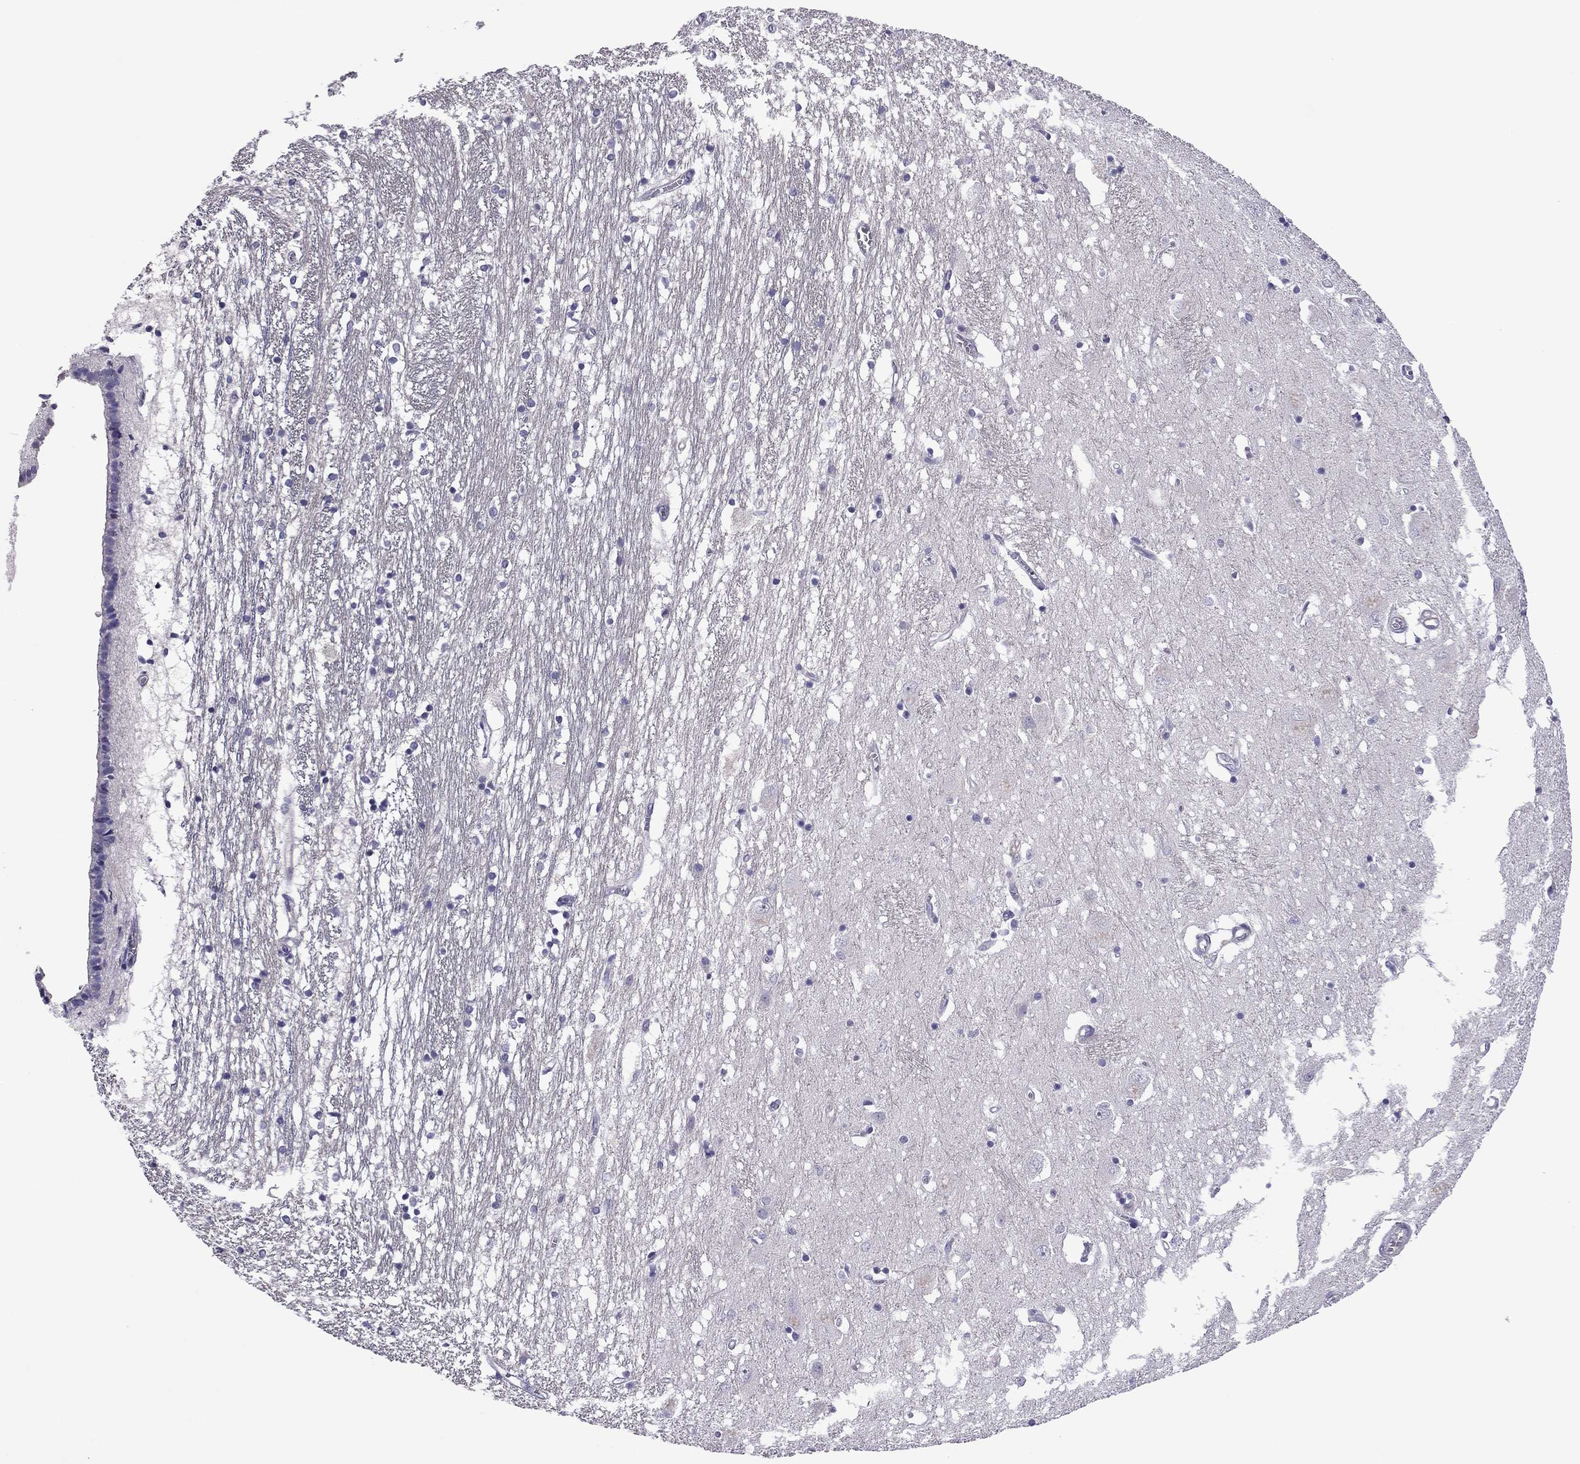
{"staining": {"intensity": "negative", "quantity": "none", "location": "none"}, "tissue": "caudate", "cell_type": "Glial cells", "image_type": "normal", "snomed": [{"axis": "morphology", "description": "Normal tissue, NOS"}, {"axis": "topography", "description": "Lateral ventricle wall"}], "caption": "DAB immunohistochemical staining of unremarkable caudate exhibits no significant staining in glial cells.", "gene": "SLC16A8", "patient": {"sex": "female", "age": 71}}